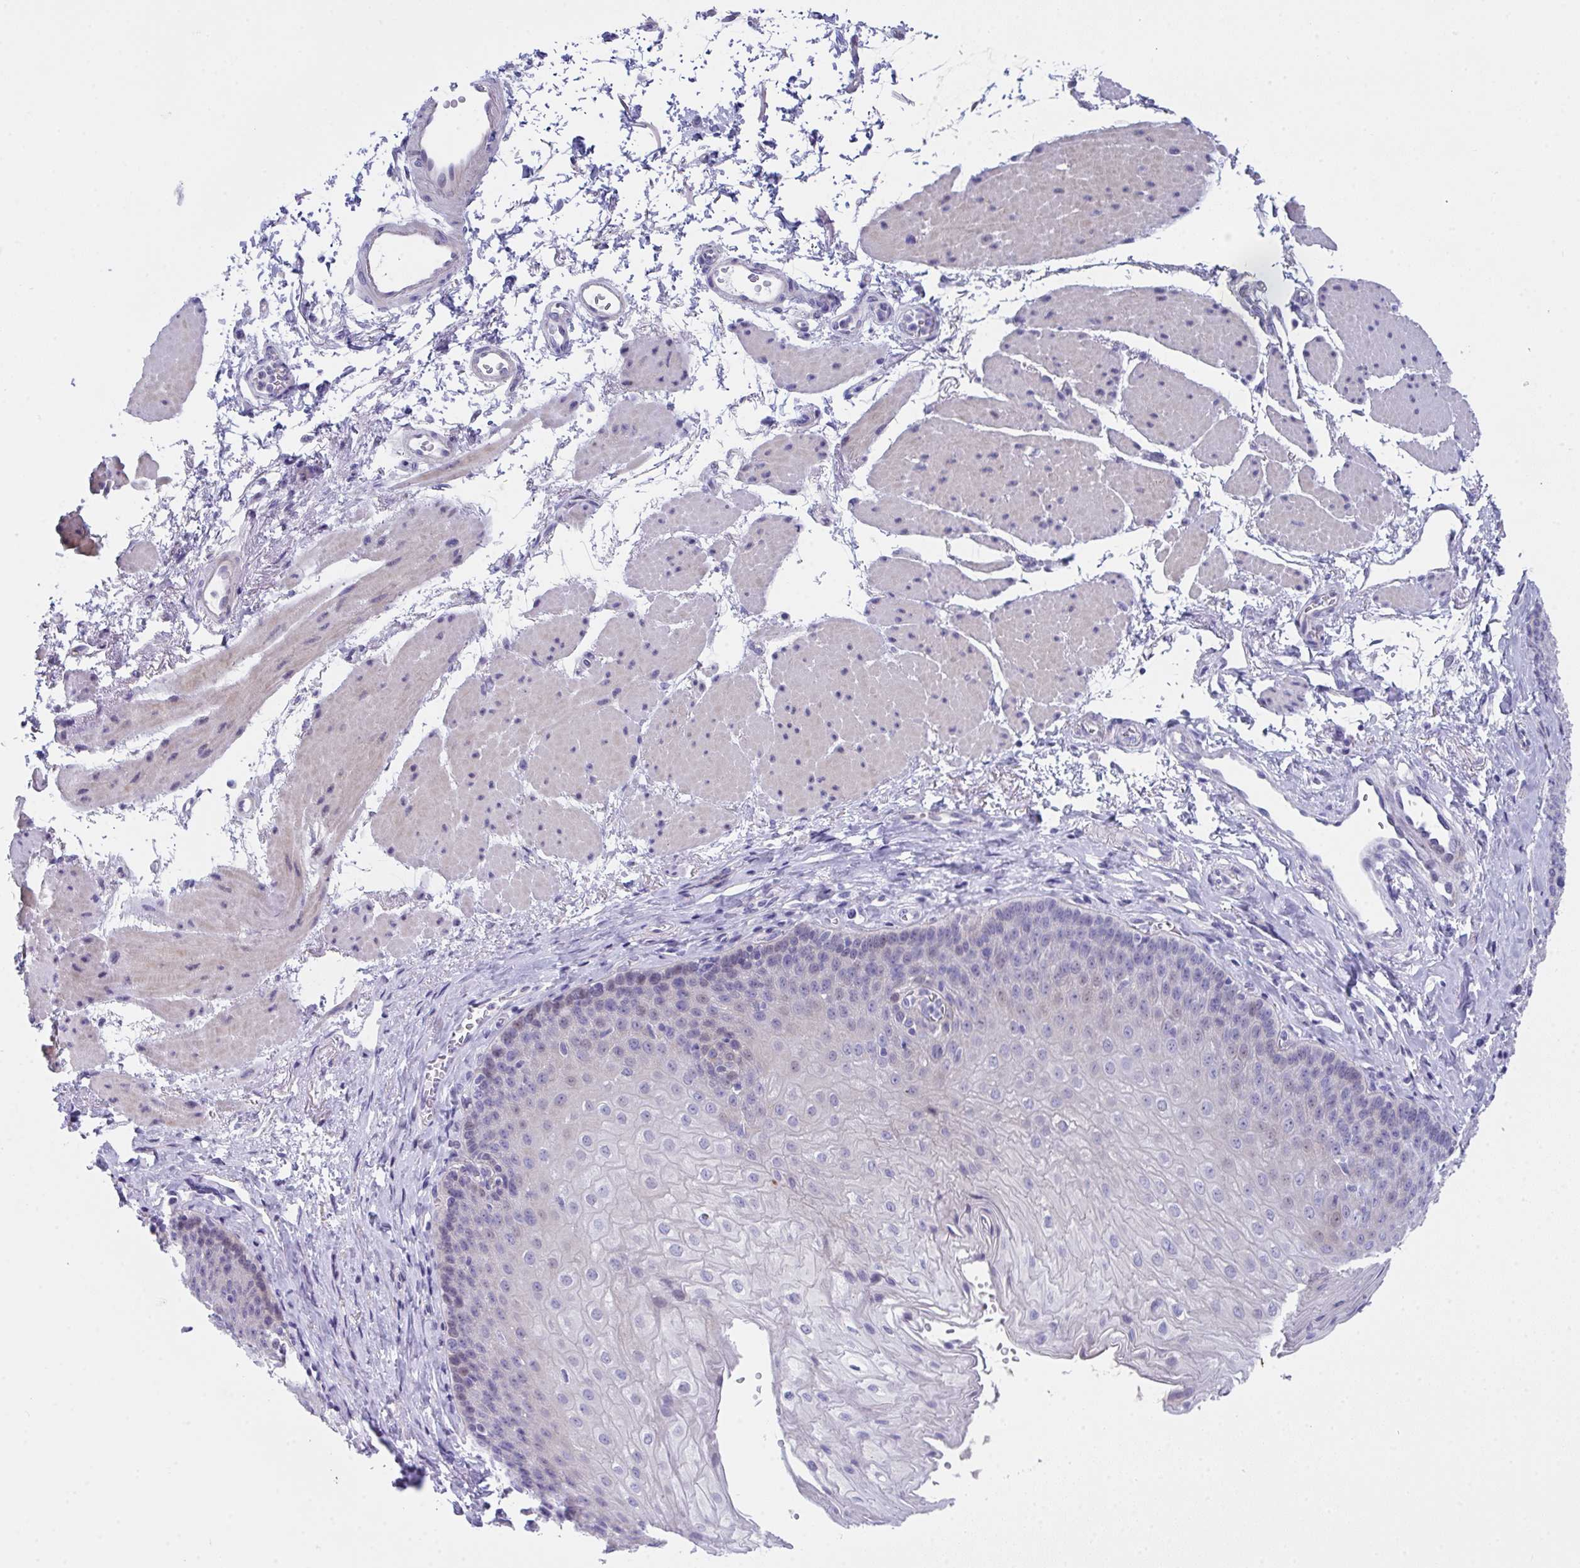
{"staining": {"intensity": "negative", "quantity": "none", "location": "none"}, "tissue": "esophagus", "cell_type": "Squamous epithelial cells", "image_type": "normal", "snomed": [{"axis": "morphology", "description": "Normal tissue, NOS"}, {"axis": "topography", "description": "Esophagus"}], "caption": "High power microscopy image of an IHC photomicrograph of normal esophagus, revealing no significant expression in squamous epithelial cells.", "gene": "FBXO47", "patient": {"sex": "female", "age": 81}}